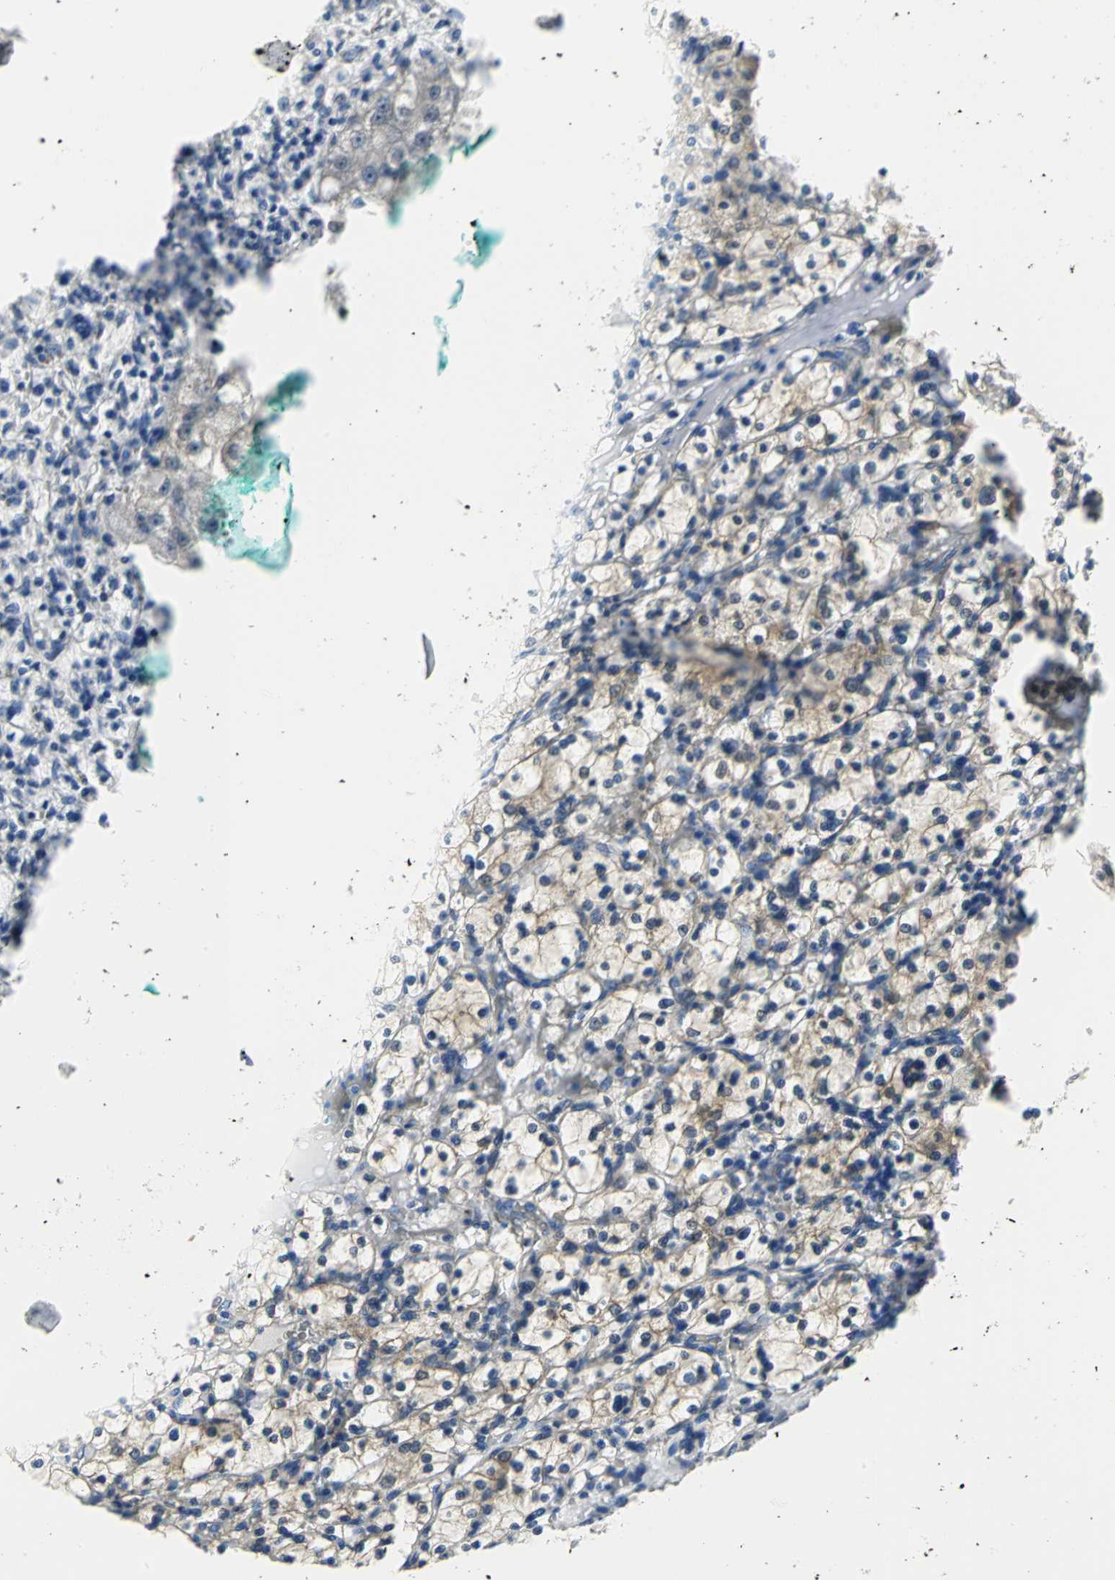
{"staining": {"intensity": "negative", "quantity": "none", "location": "none"}, "tissue": "renal cancer", "cell_type": "Tumor cells", "image_type": "cancer", "snomed": [{"axis": "morphology", "description": "Adenocarcinoma, NOS"}, {"axis": "topography", "description": "Kidney"}], "caption": "DAB immunohistochemical staining of human renal cancer (adenocarcinoma) reveals no significant staining in tumor cells.", "gene": "PGM3", "patient": {"sex": "female", "age": 83}}